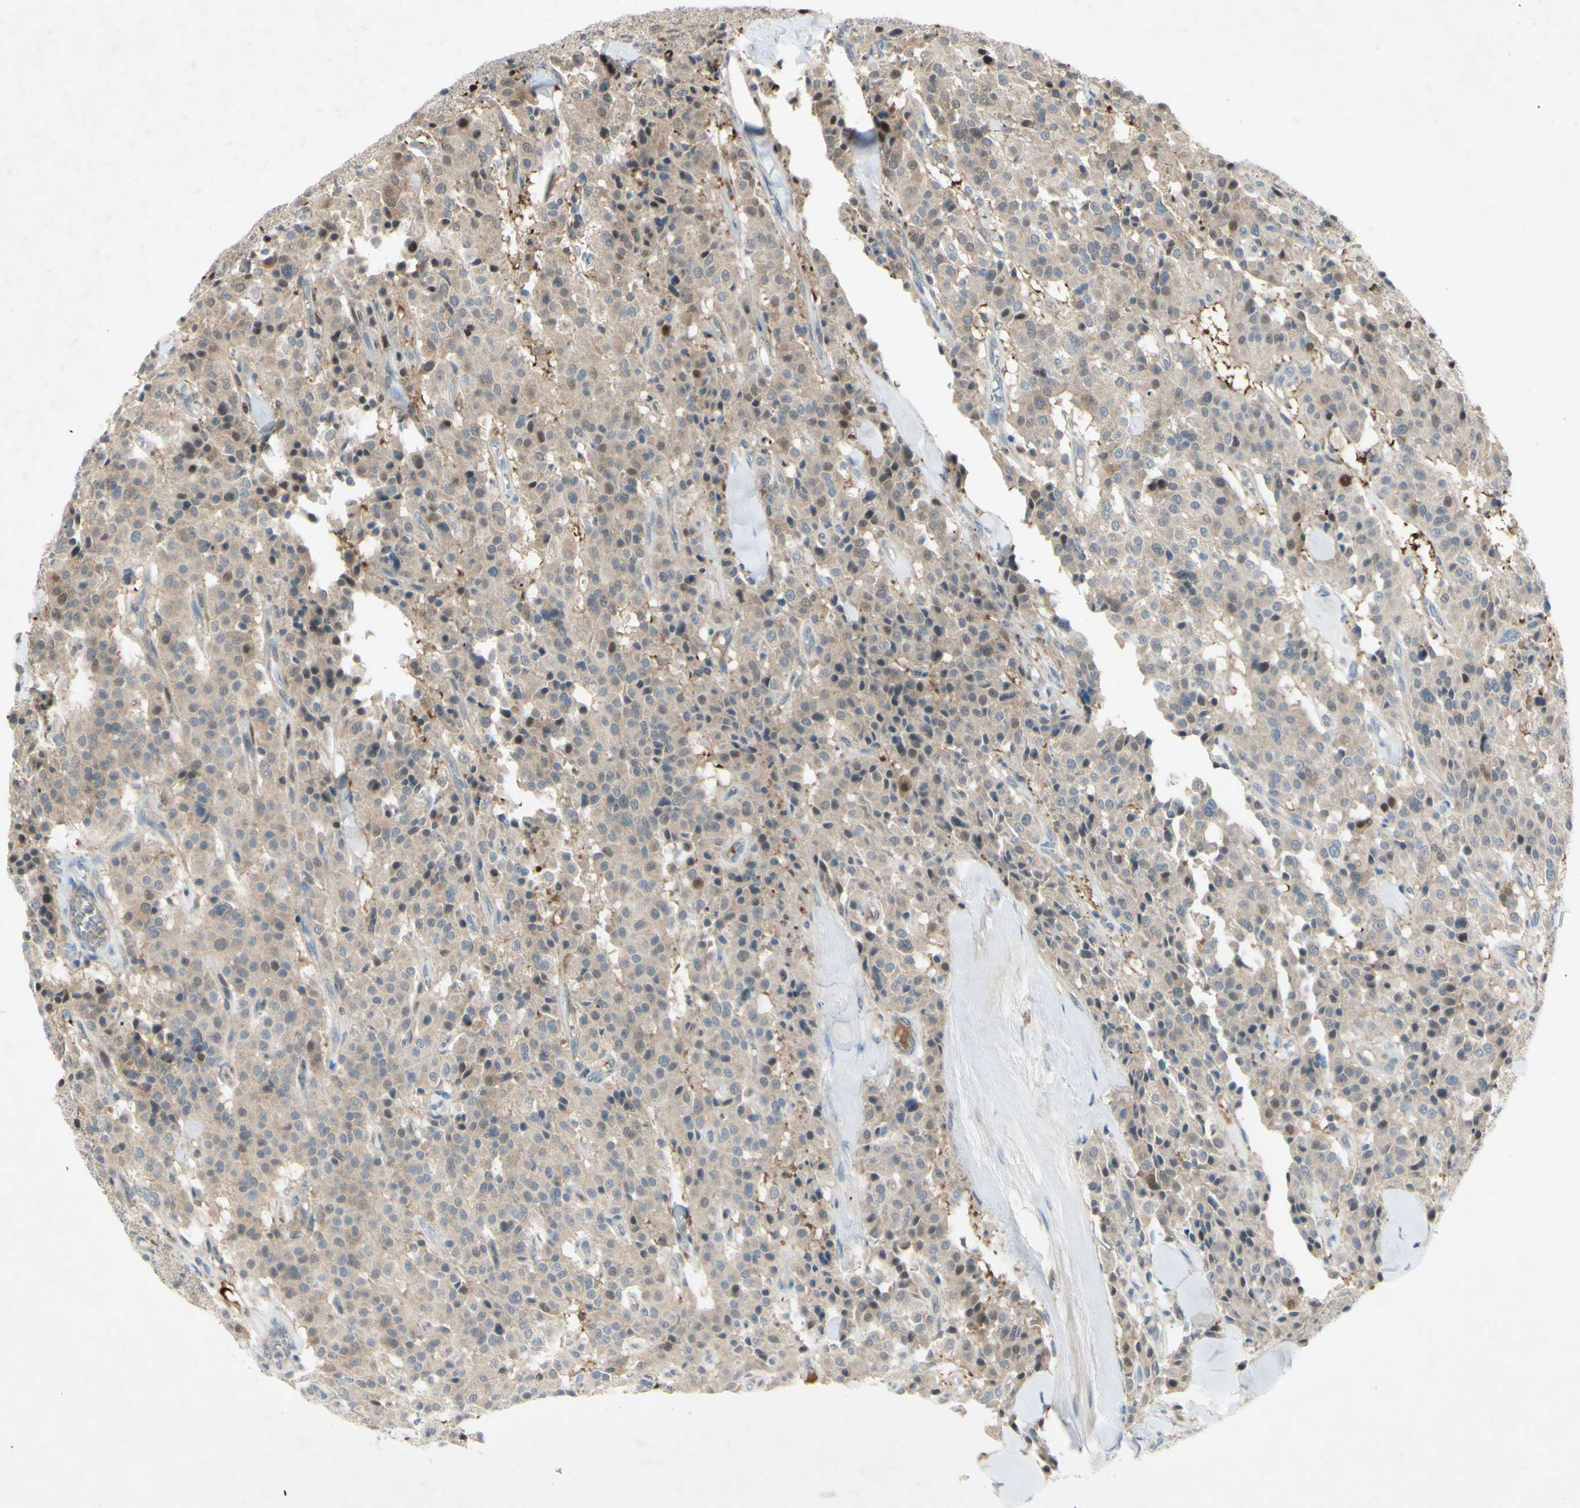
{"staining": {"intensity": "weak", "quantity": ">75%", "location": "cytoplasmic/membranous"}, "tissue": "carcinoid", "cell_type": "Tumor cells", "image_type": "cancer", "snomed": [{"axis": "morphology", "description": "Carcinoid, malignant, NOS"}, {"axis": "topography", "description": "Lung"}], "caption": "A low amount of weak cytoplasmic/membranous positivity is identified in approximately >75% of tumor cells in malignant carcinoid tissue. (Stains: DAB in brown, nuclei in blue, Microscopy: brightfield microscopy at high magnification).", "gene": "C1orf159", "patient": {"sex": "male", "age": 30}}